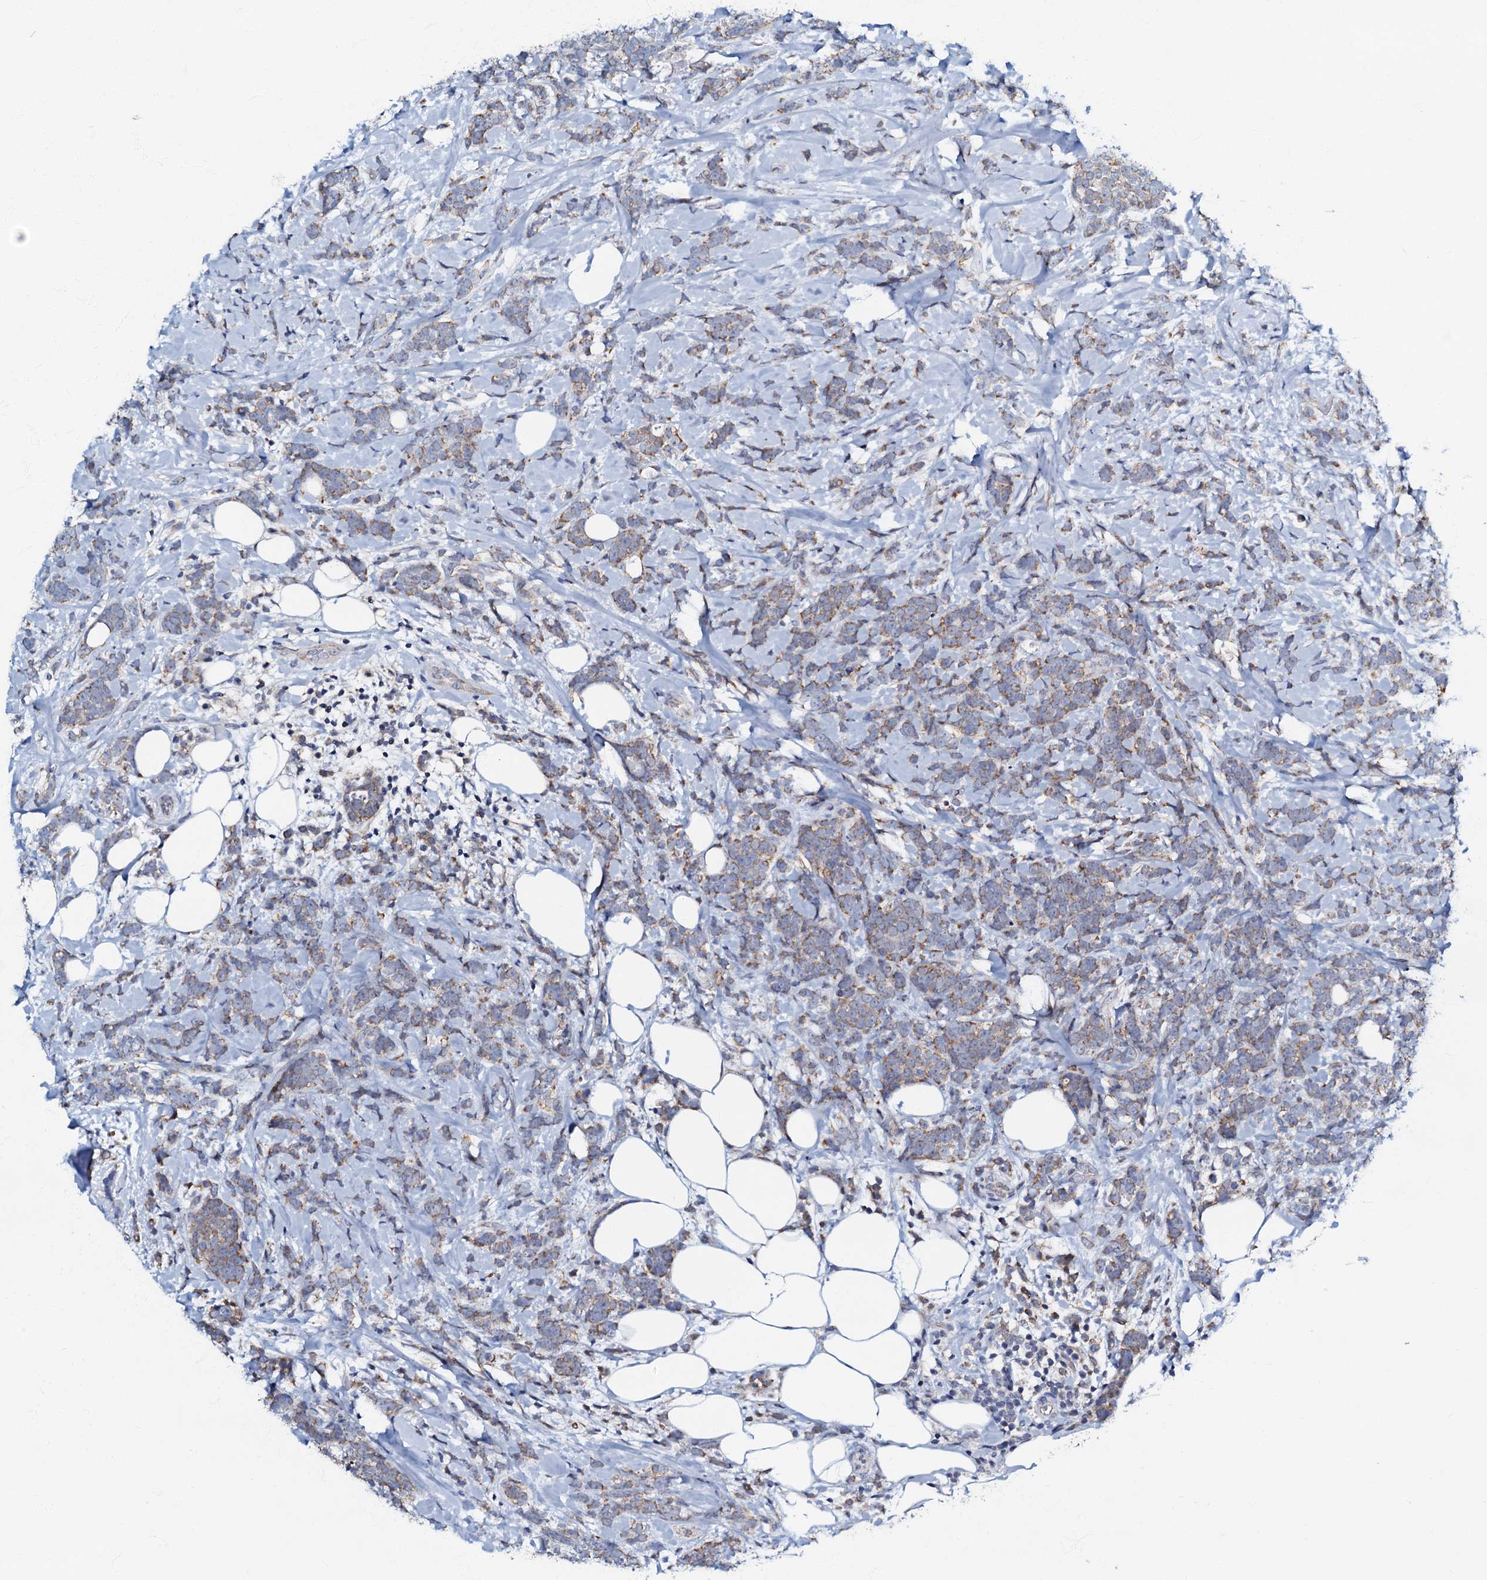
{"staining": {"intensity": "weak", "quantity": ">75%", "location": "cytoplasmic/membranous"}, "tissue": "breast cancer", "cell_type": "Tumor cells", "image_type": "cancer", "snomed": [{"axis": "morphology", "description": "Lobular carcinoma"}, {"axis": "topography", "description": "Breast"}], "caption": "Breast cancer was stained to show a protein in brown. There is low levels of weak cytoplasmic/membranous staining in about >75% of tumor cells.", "gene": "MRPL51", "patient": {"sex": "female", "age": 58}}